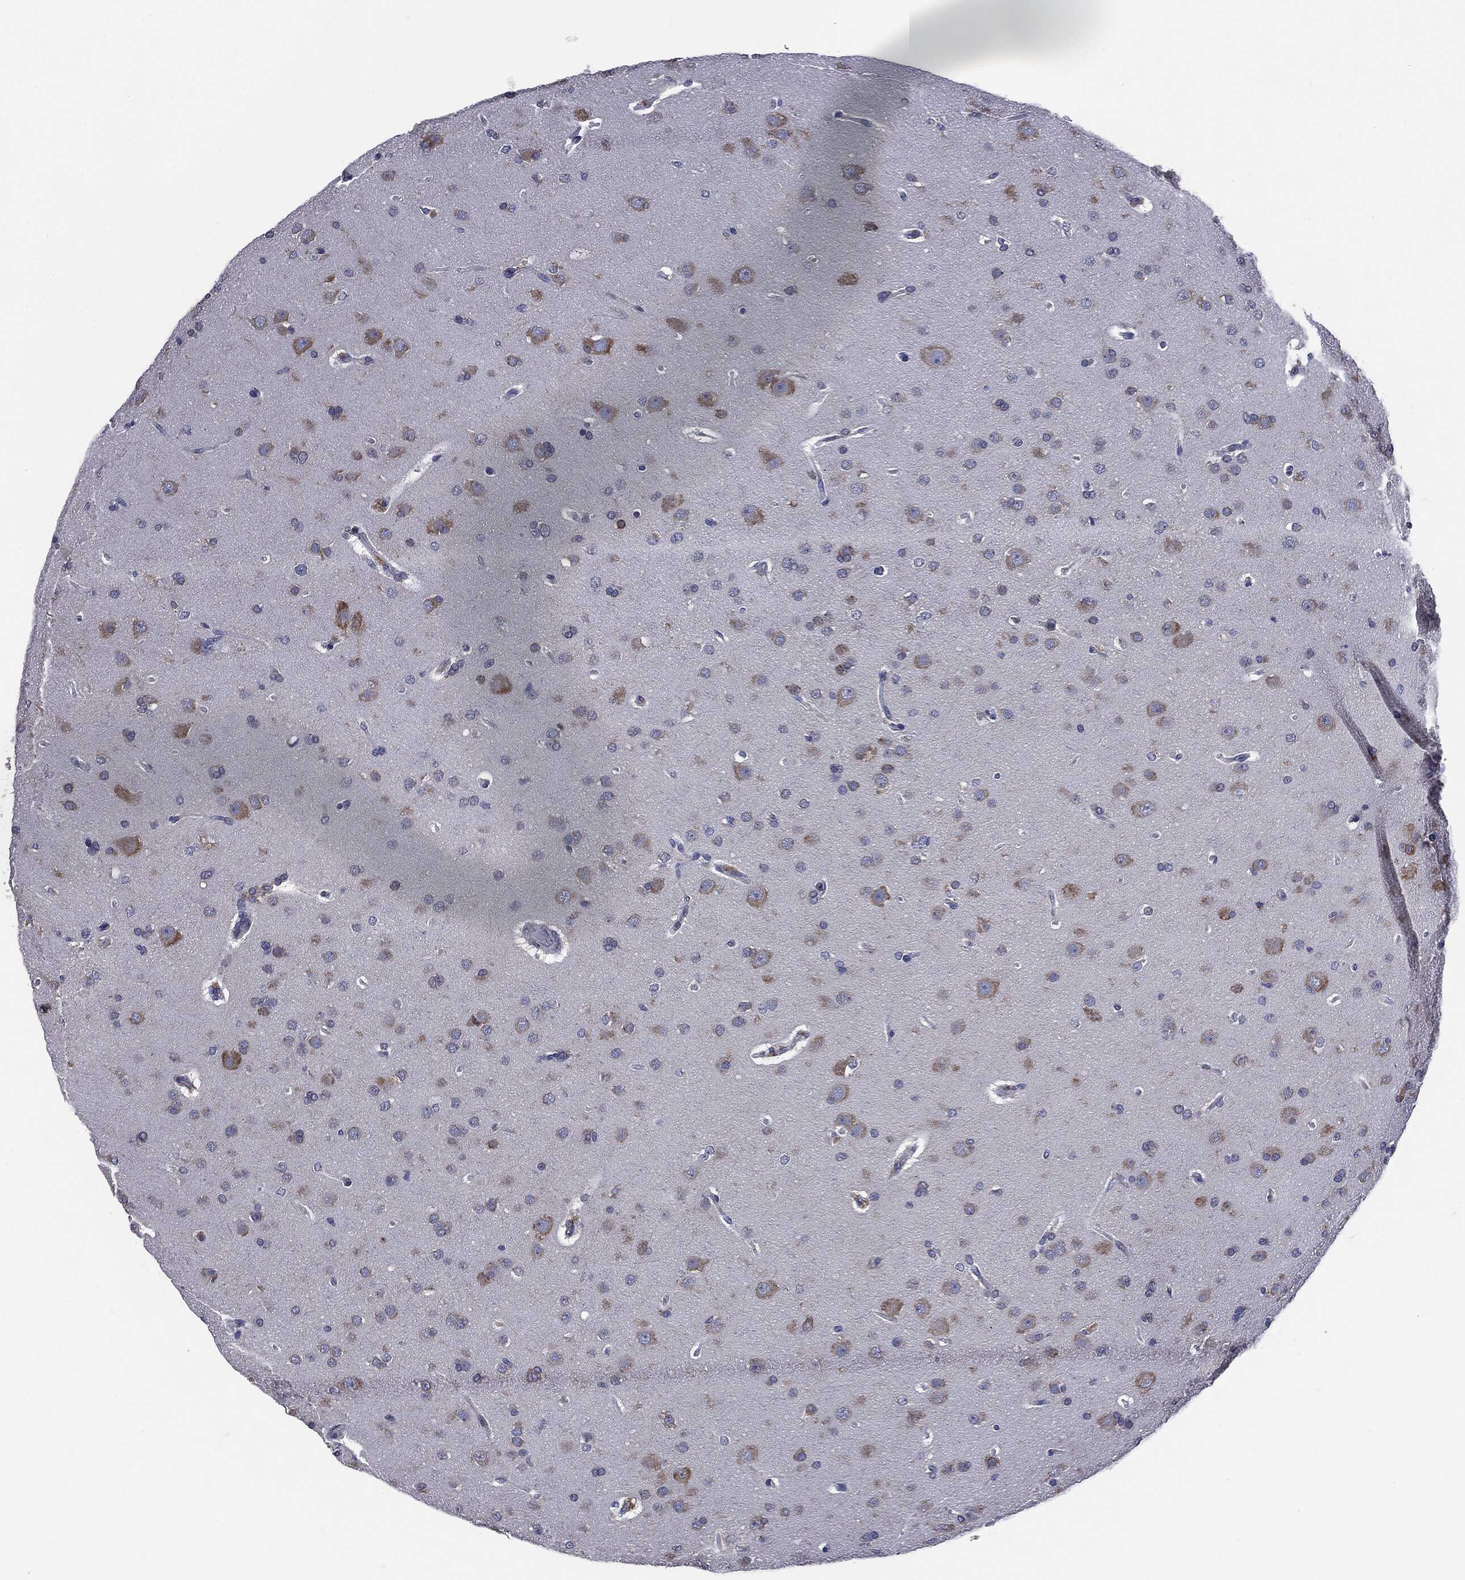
{"staining": {"intensity": "negative", "quantity": "none", "location": "none"}, "tissue": "glioma", "cell_type": "Tumor cells", "image_type": "cancer", "snomed": [{"axis": "morphology", "description": "Glioma, malignant, NOS"}, {"axis": "topography", "description": "Cerebral cortex"}], "caption": "IHC micrograph of neoplastic tissue: human glioma stained with DAB demonstrates no significant protein positivity in tumor cells.", "gene": "PTGS2", "patient": {"sex": "male", "age": 58}}